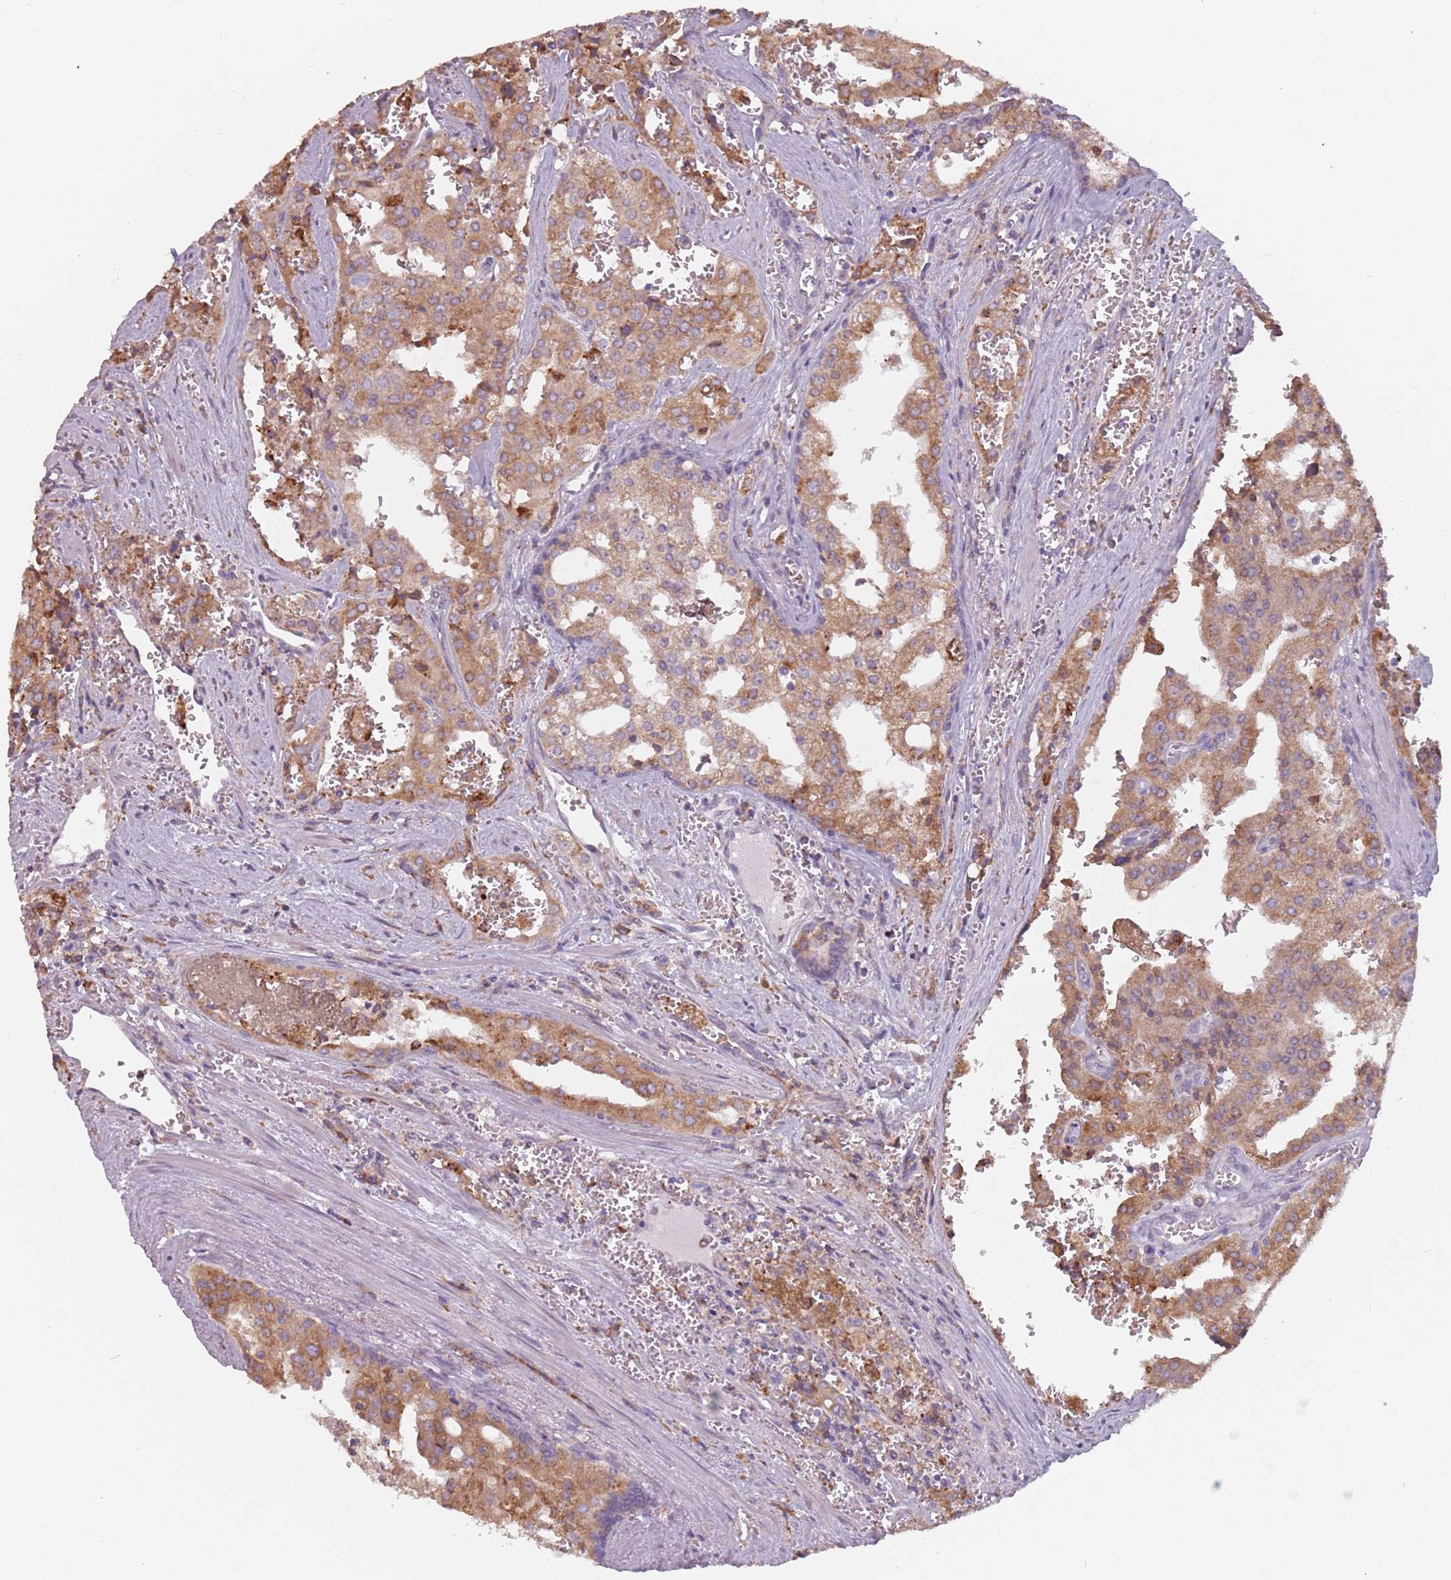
{"staining": {"intensity": "moderate", "quantity": ">75%", "location": "cytoplasmic/membranous"}, "tissue": "prostate cancer", "cell_type": "Tumor cells", "image_type": "cancer", "snomed": [{"axis": "morphology", "description": "Adenocarcinoma, High grade"}, {"axis": "topography", "description": "Prostate"}], "caption": "Prostate cancer (high-grade adenocarcinoma) was stained to show a protein in brown. There is medium levels of moderate cytoplasmic/membranous expression in about >75% of tumor cells. Nuclei are stained in blue.", "gene": "RPS9", "patient": {"sex": "male", "age": 68}}